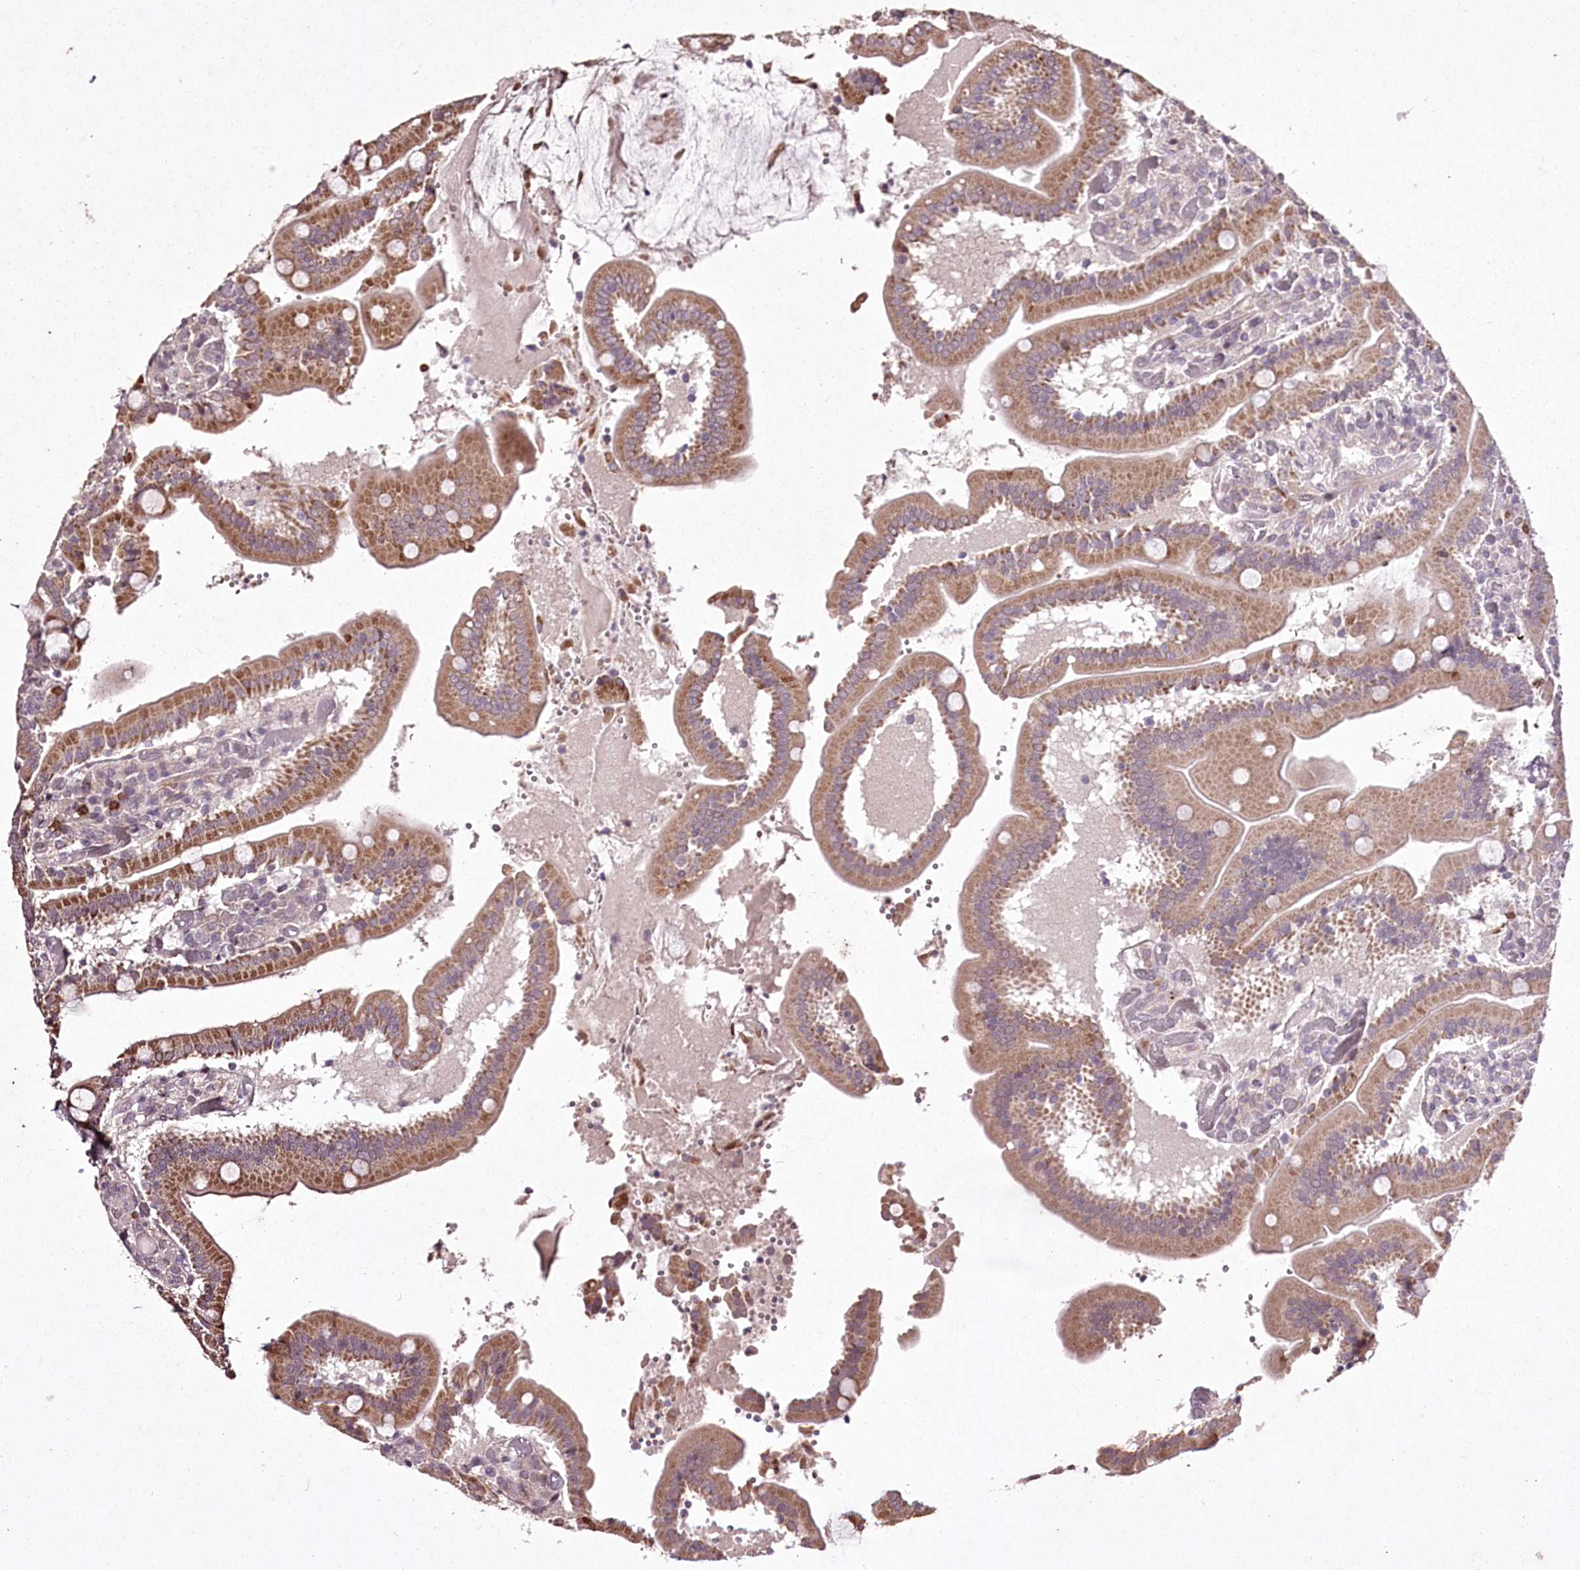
{"staining": {"intensity": "moderate", "quantity": ">75%", "location": "cytoplasmic/membranous"}, "tissue": "duodenum", "cell_type": "Glandular cells", "image_type": "normal", "snomed": [{"axis": "morphology", "description": "Normal tissue, NOS"}, {"axis": "topography", "description": "Duodenum"}], "caption": "DAB immunohistochemical staining of normal human duodenum displays moderate cytoplasmic/membranous protein positivity in about >75% of glandular cells. (IHC, brightfield microscopy, high magnification).", "gene": "ADRA1D", "patient": {"sex": "female", "age": 62}}